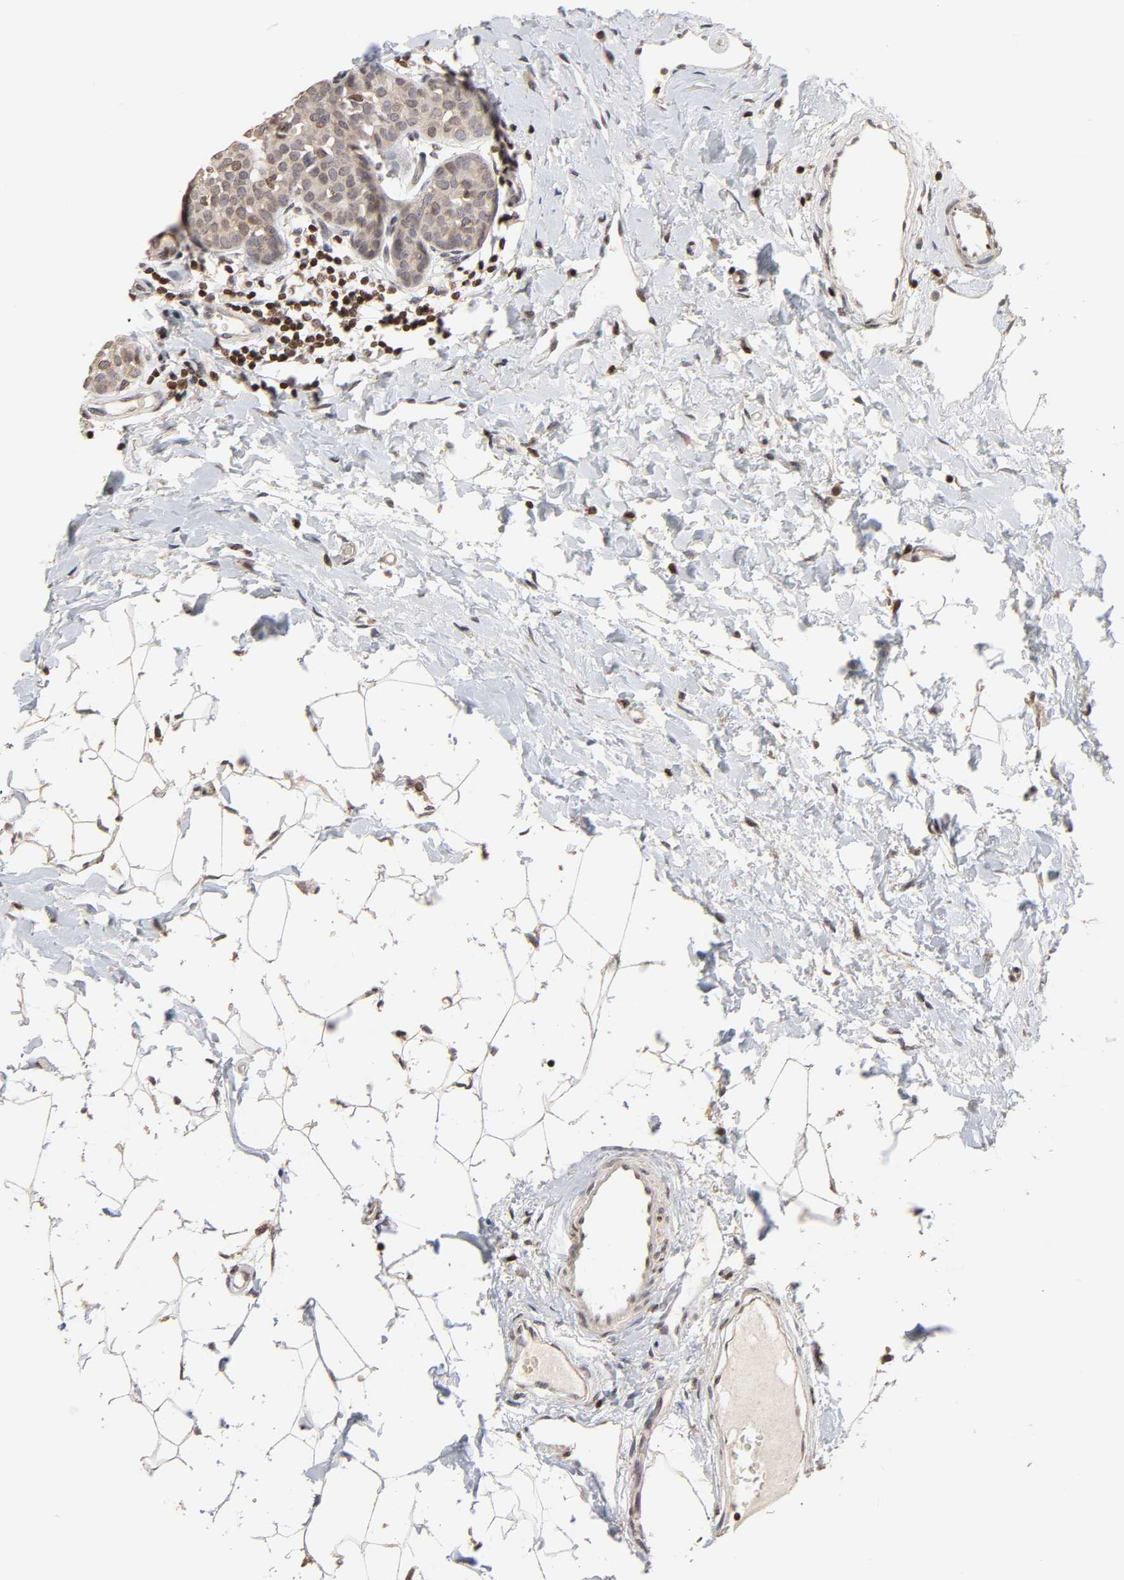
{"staining": {"intensity": "weak", "quantity": ">75%", "location": "cytoplasmic/membranous"}, "tissue": "breast cancer", "cell_type": "Tumor cells", "image_type": "cancer", "snomed": [{"axis": "morphology", "description": "Lobular carcinoma, in situ"}, {"axis": "morphology", "description": "Lobular carcinoma"}, {"axis": "topography", "description": "Breast"}], "caption": "Breast cancer stained with DAB (3,3'-diaminobenzidine) immunohistochemistry (IHC) displays low levels of weak cytoplasmic/membranous expression in approximately >75% of tumor cells.", "gene": "ZNF473", "patient": {"sex": "female", "age": 41}}